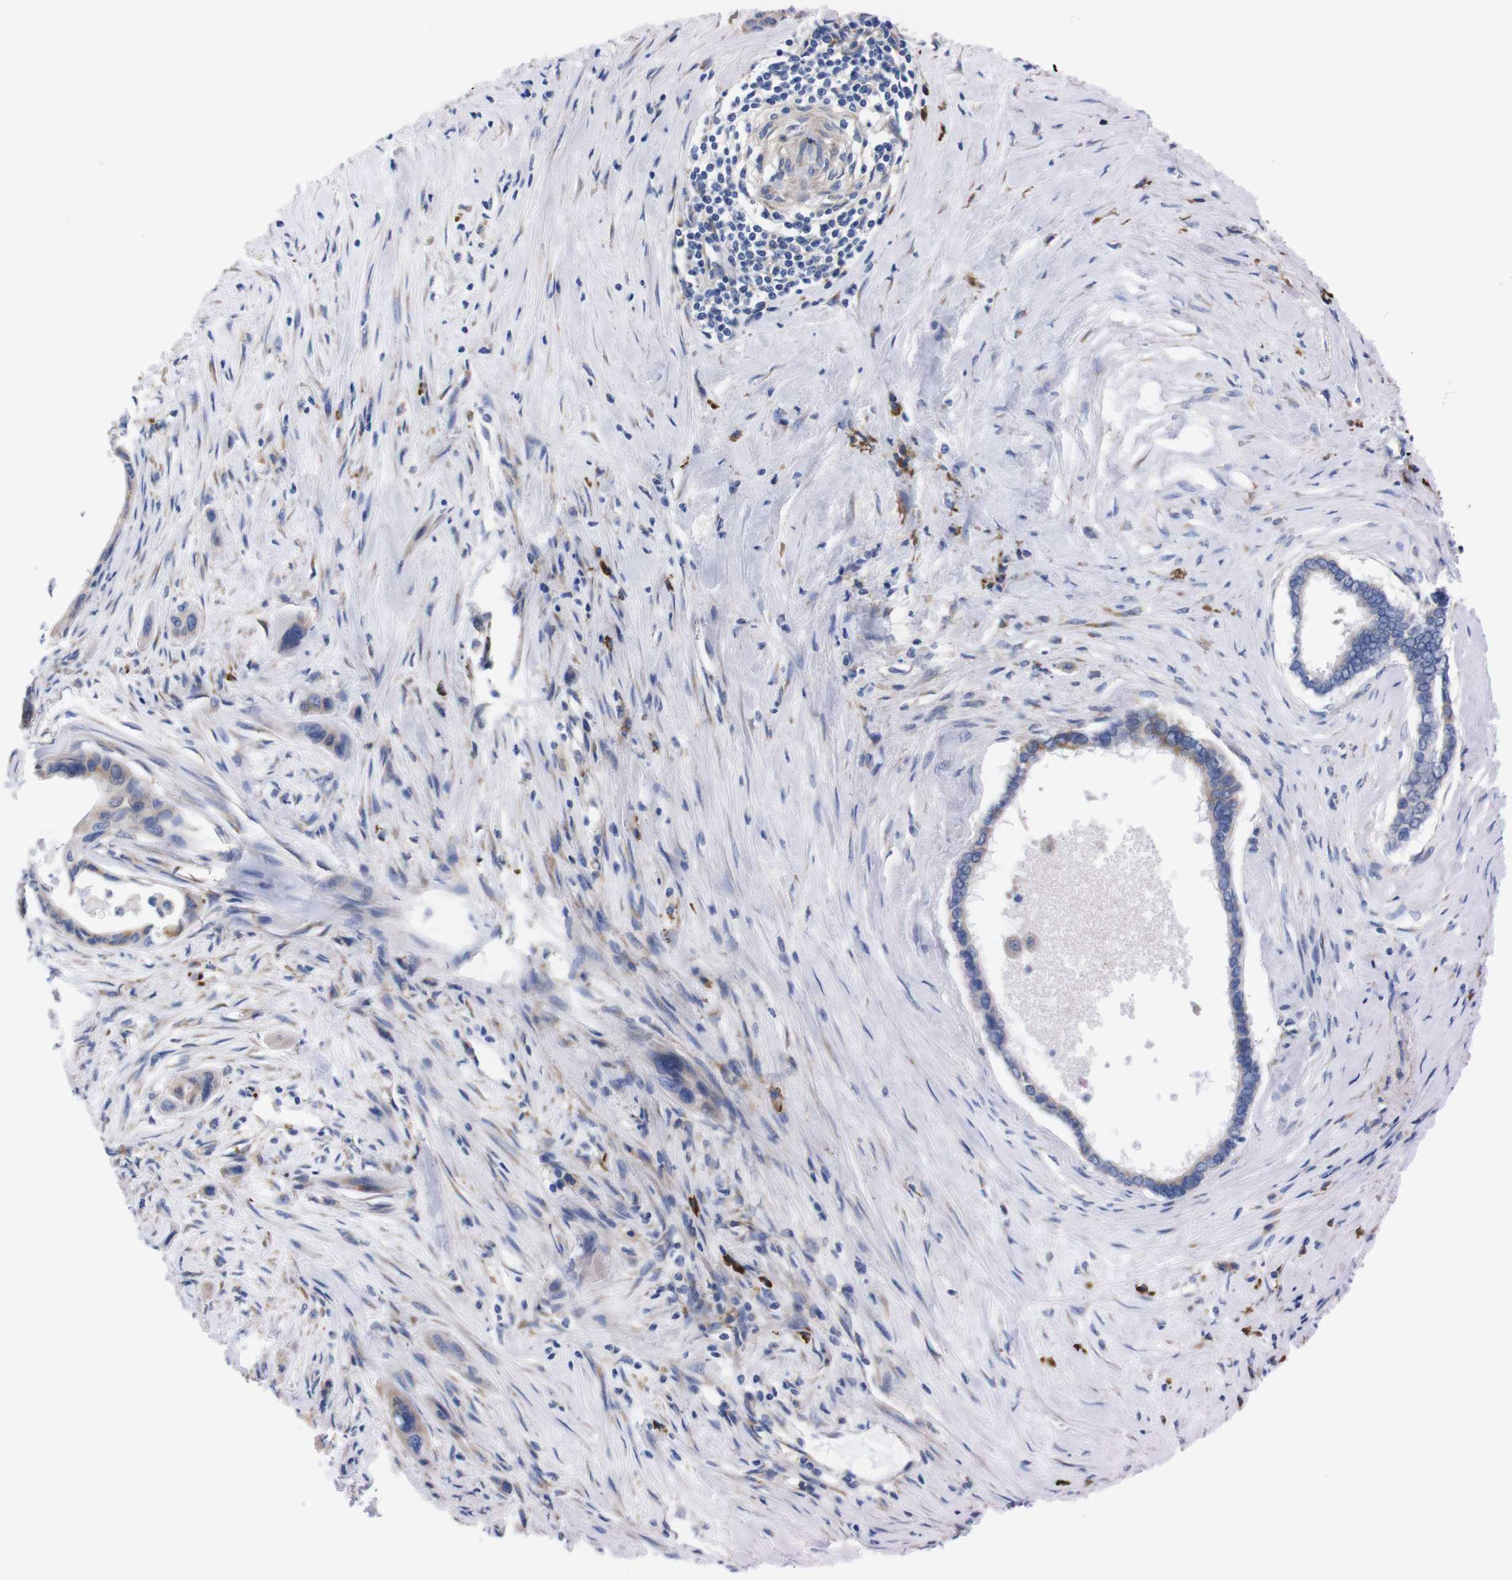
{"staining": {"intensity": "weak", "quantity": "25%-75%", "location": "cytoplasmic/membranous"}, "tissue": "pancreatic cancer", "cell_type": "Tumor cells", "image_type": "cancer", "snomed": [{"axis": "morphology", "description": "Adenocarcinoma, NOS"}, {"axis": "topography", "description": "Pancreas"}], "caption": "Protein expression analysis of human adenocarcinoma (pancreatic) reveals weak cytoplasmic/membranous staining in approximately 25%-75% of tumor cells.", "gene": "NEBL", "patient": {"sex": "male", "age": 73}}